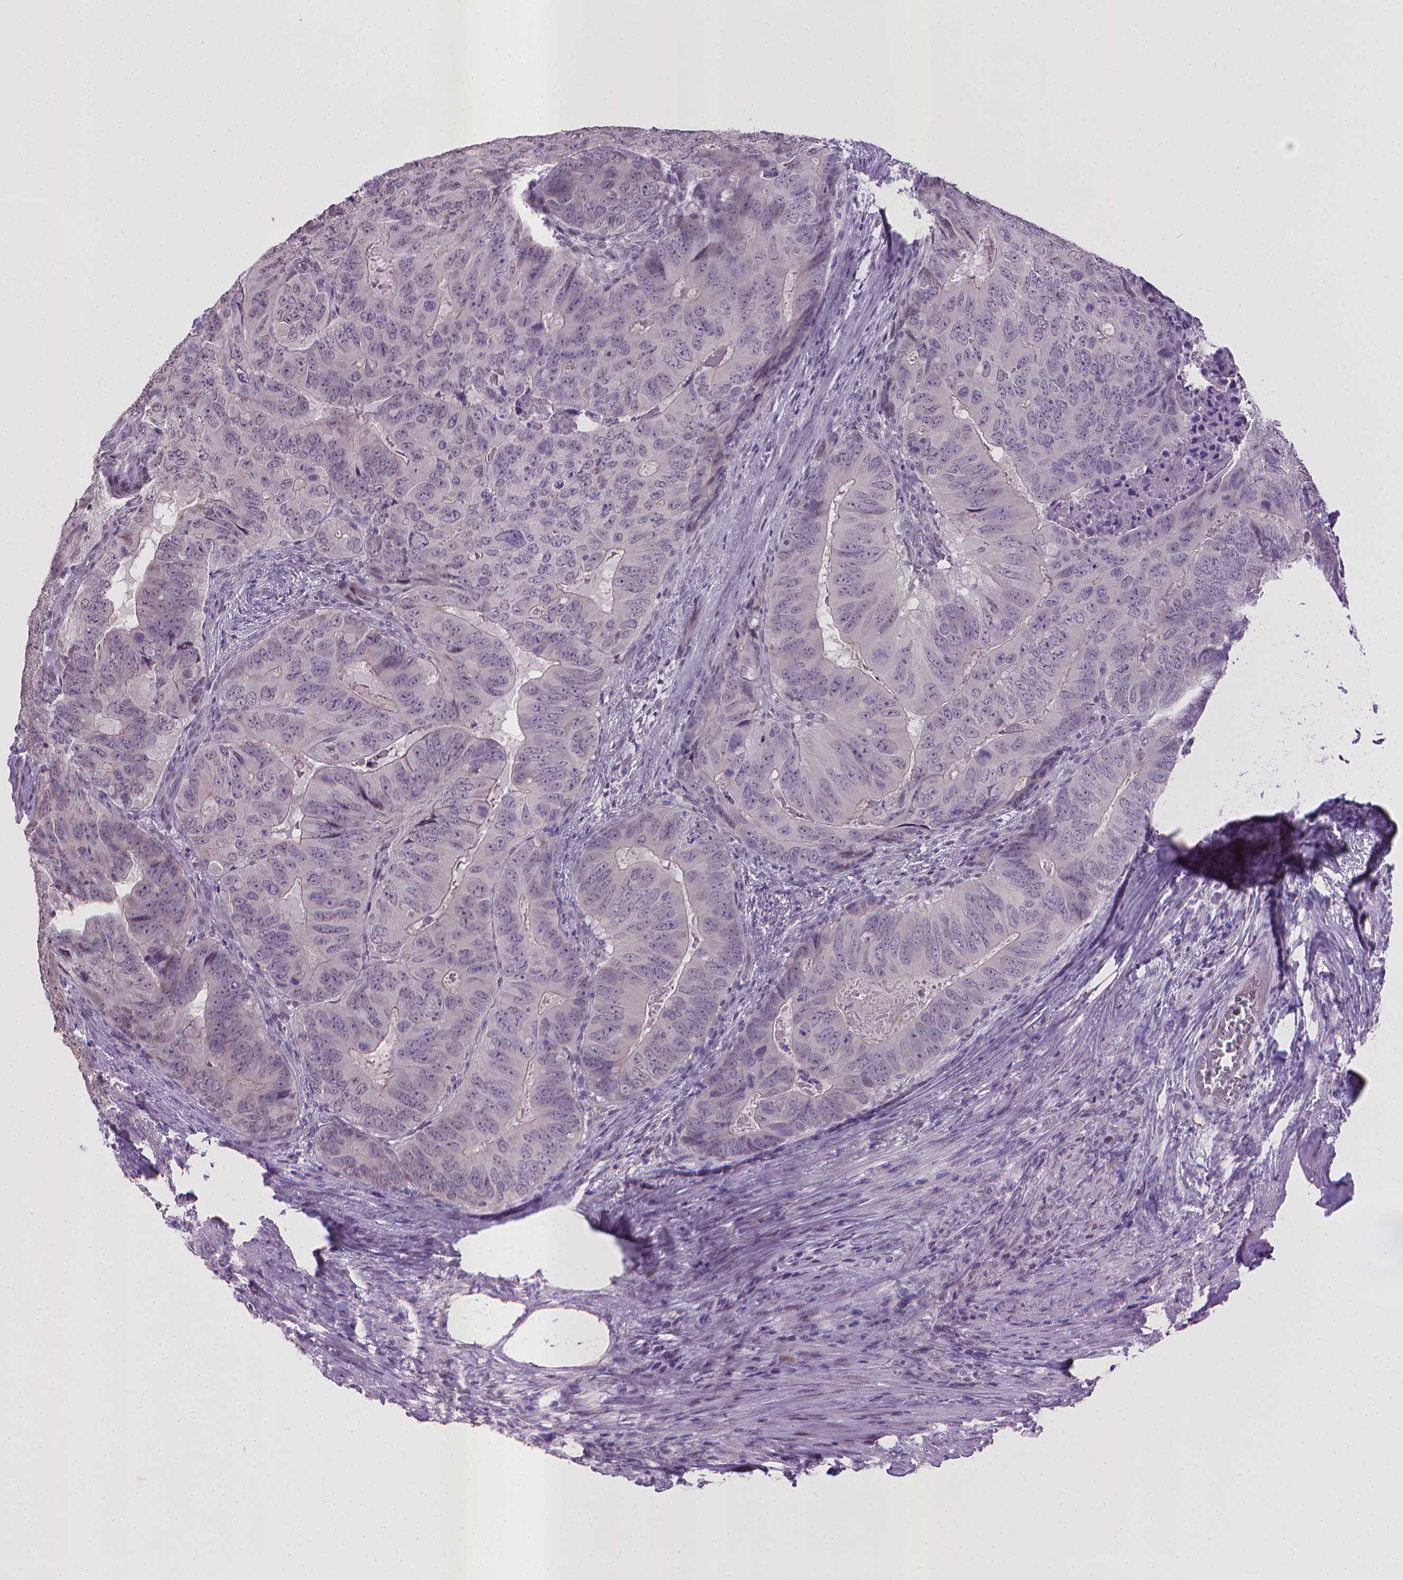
{"staining": {"intensity": "negative", "quantity": "none", "location": "none"}, "tissue": "colorectal cancer", "cell_type": "Tumor cells", "image_type": "cancer", "snomed": [{"axis": "morphology", "description": "Adenocarcinoma, NOS"}, {"axis": "topography", "description": "Colon"}], "caption": "There is no significant expression in tumor cells of adenocarcinoma (colorectal).", "gene": "KMO", "patient": {"sex": "male", "age": 79}}